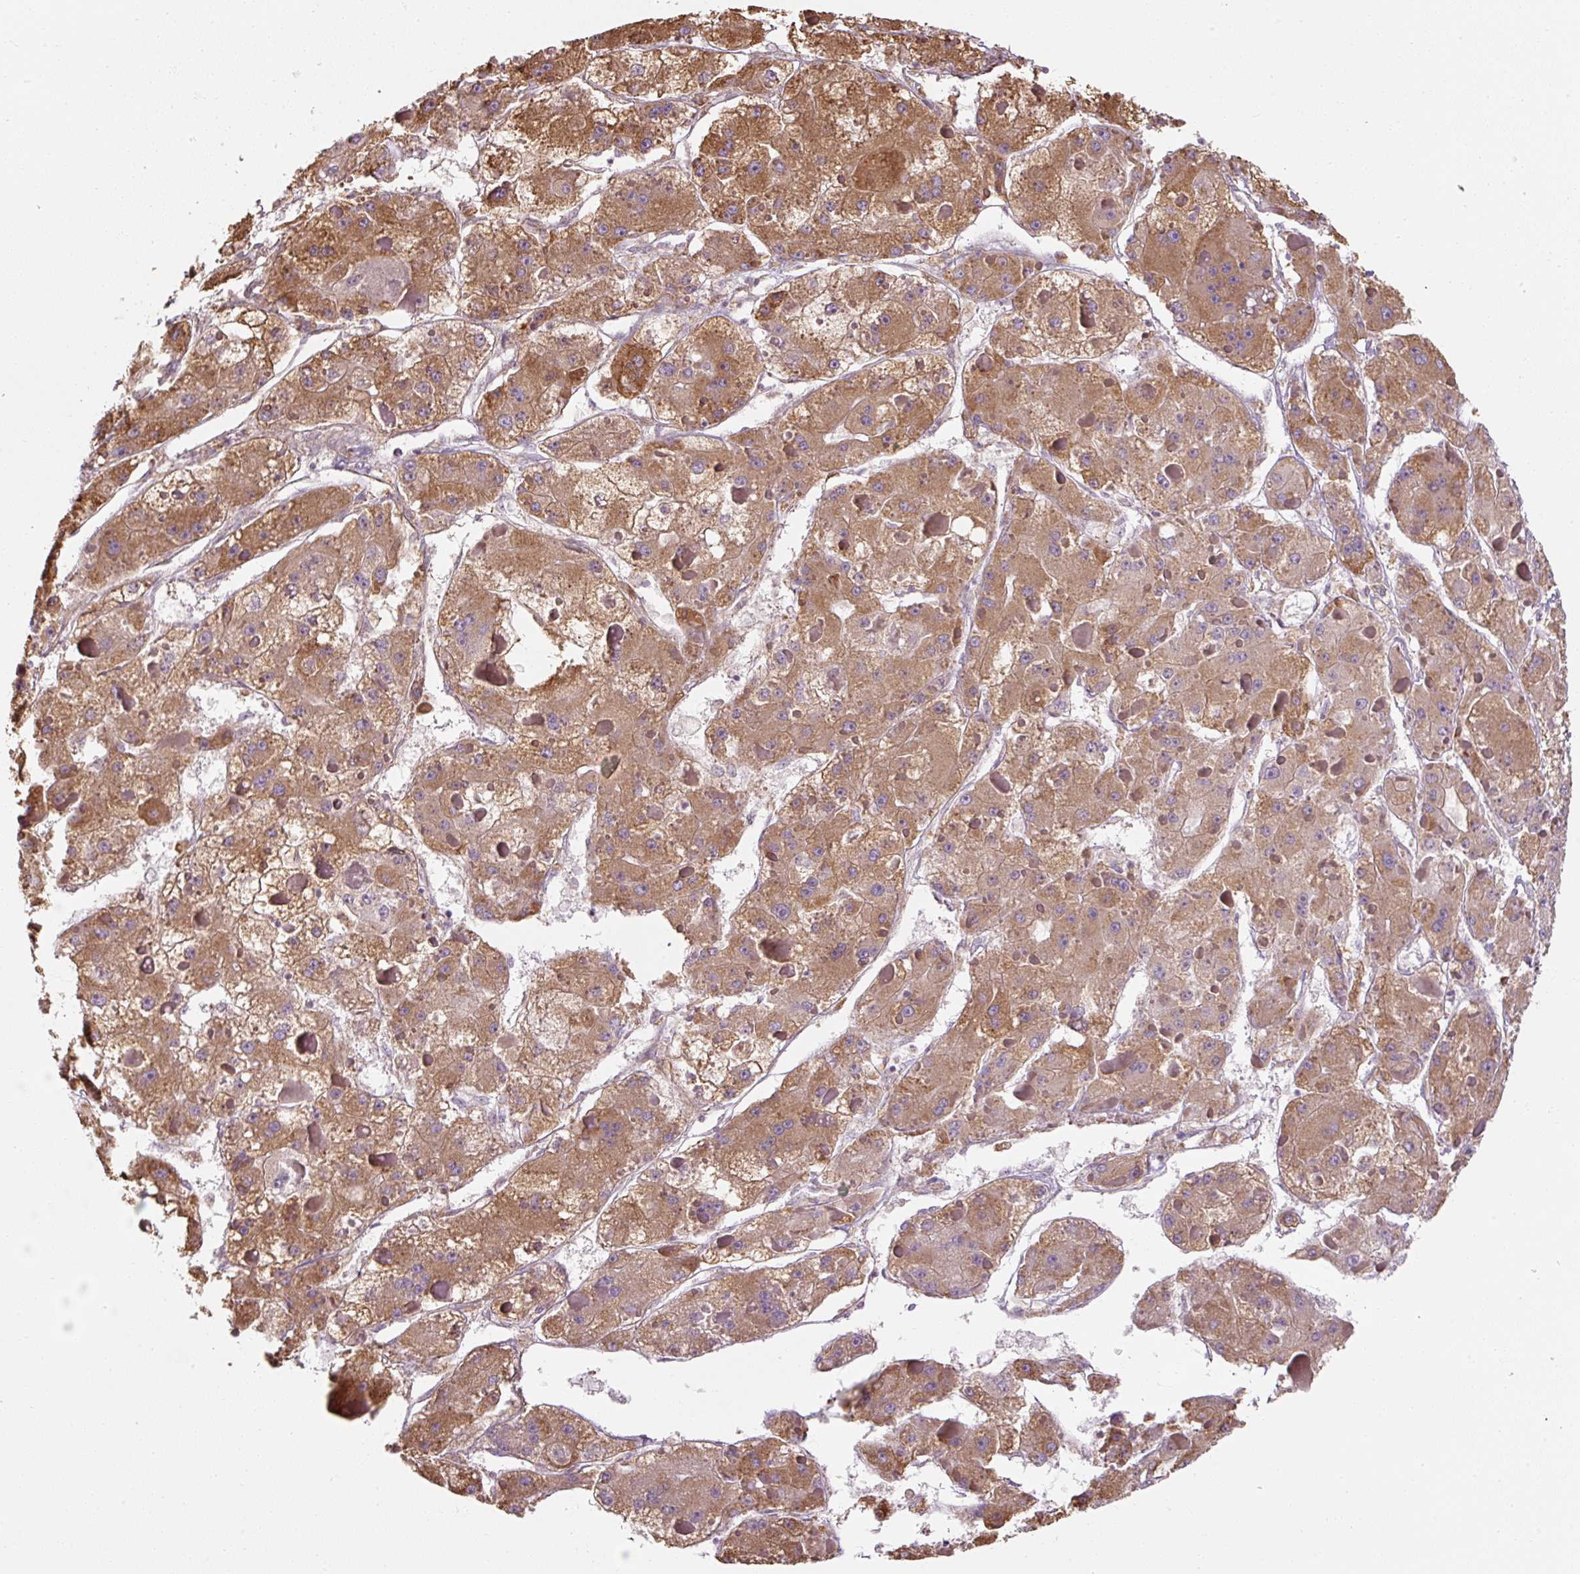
{"staining": {"intensity": "moderate", "quantity": ">75%", "location": "cytoplasmic/membranous"}, "tissue": "liver cancer", "cell_type": "Tumor cells", "image_type": "cancer", "snomed": [{"axis": "morphology", "description": "Carcinoma, Hepatocellular, NOS"}, {"axis": "topography", "description": "Liver"}], "caption": "The image reveals staining of liver cancer (hepatocellular carcinoma), revealing moderate cytoplasmic/membranous protein expression (brown color) within tumor cells. (IHC, brightfield microscopy, high magnification).", "gene": "PRKCSH", "patient": {"sex": "female", "age": 73}}